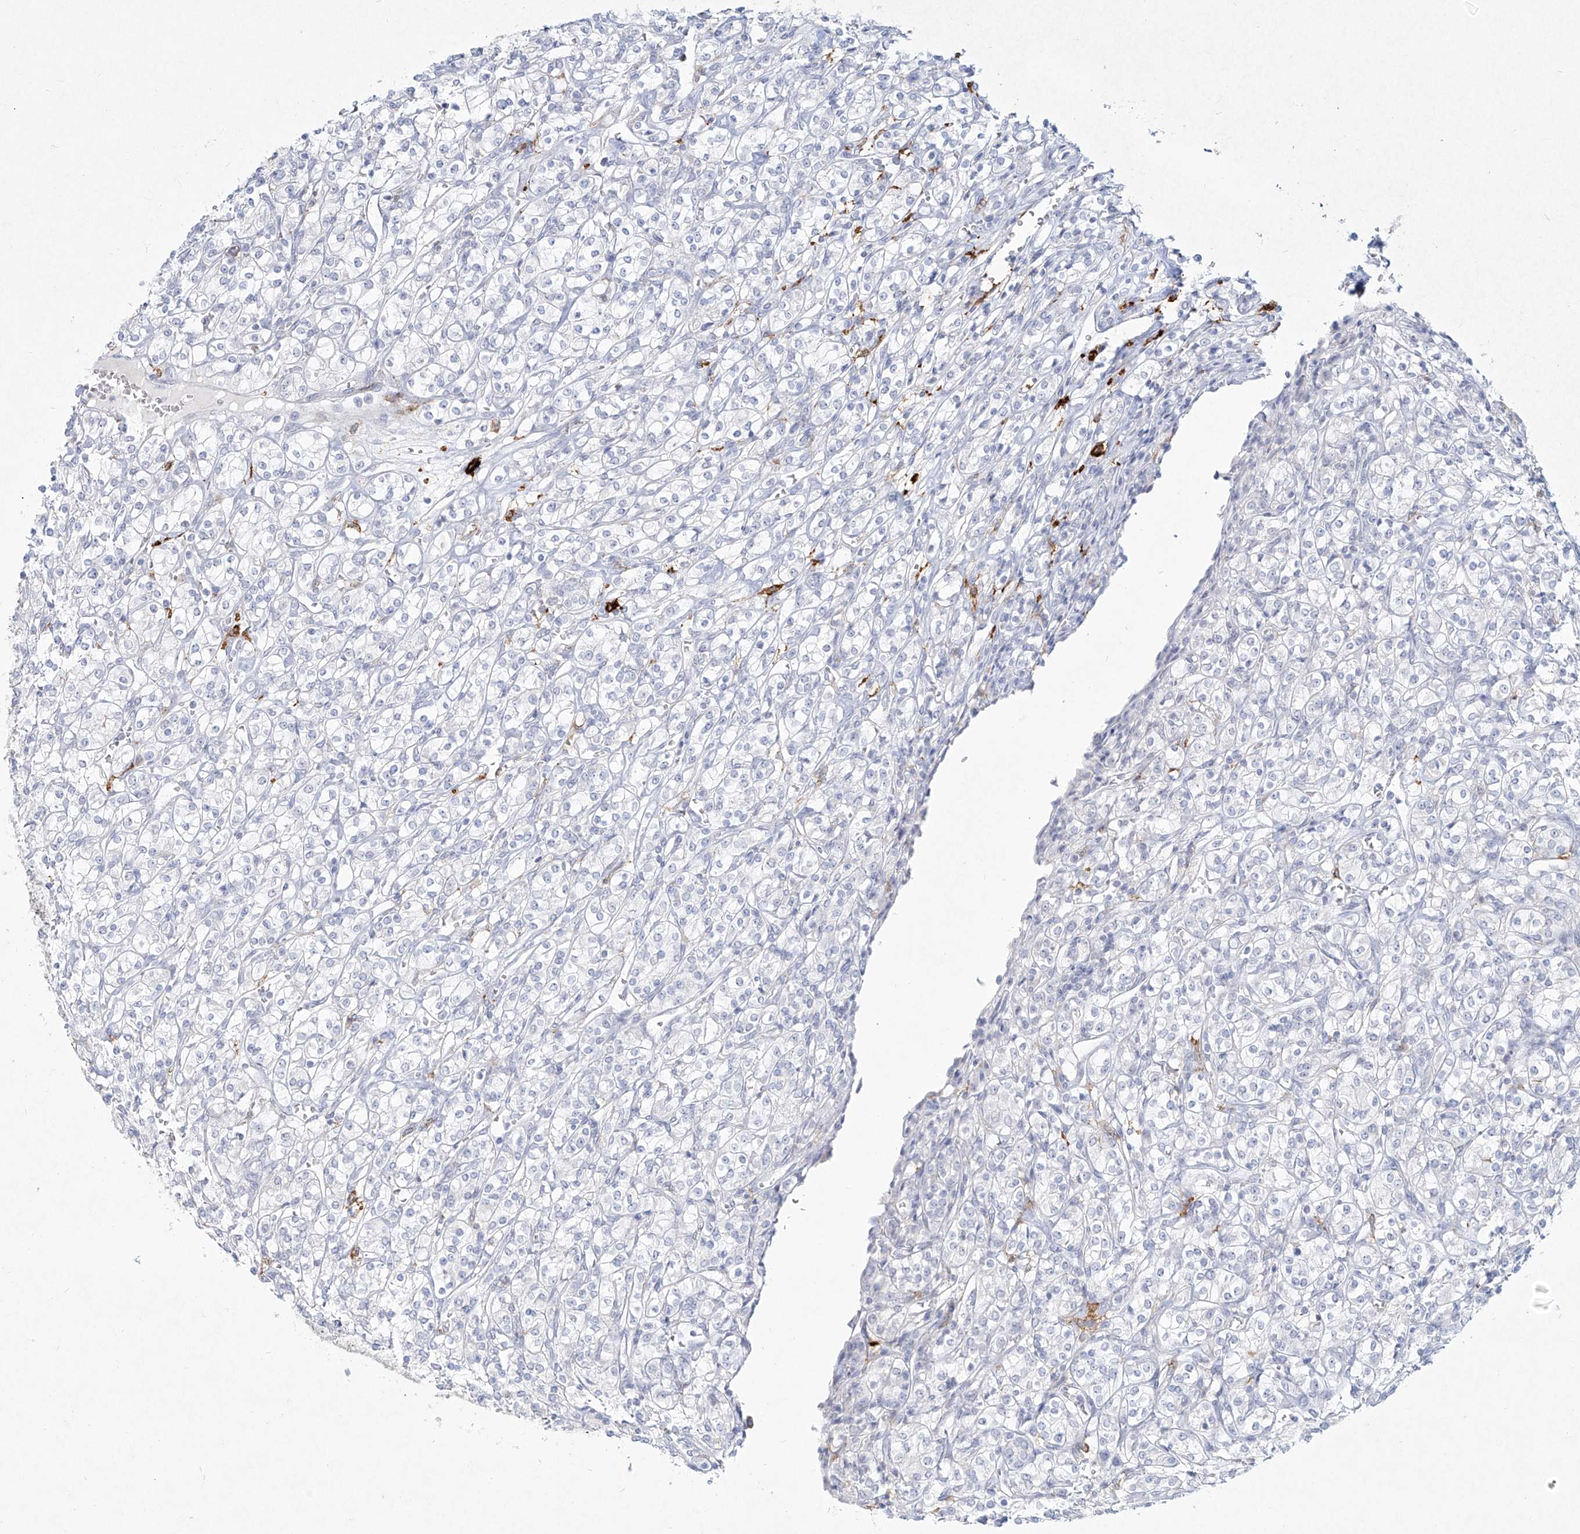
{"staining": {"intensity": "negative", "quantity": "none", "location": "none"}, "tissue": "renal cancer", "cell_type": "Tumor cells", "image_type": "cancer", "snomed": [{"axis": "morphology", "description": "Adenocarcinoma, NOS"}, {"axis": "topography", "description": "Kidney"}], "caption": "Histopathology image shows no significant protein positivity in tumor cells of adenocarcinoma (renal). Nuclei are stained in blue.", "gene": "CD209", "patient": {"sex": "male", "age": 77}}